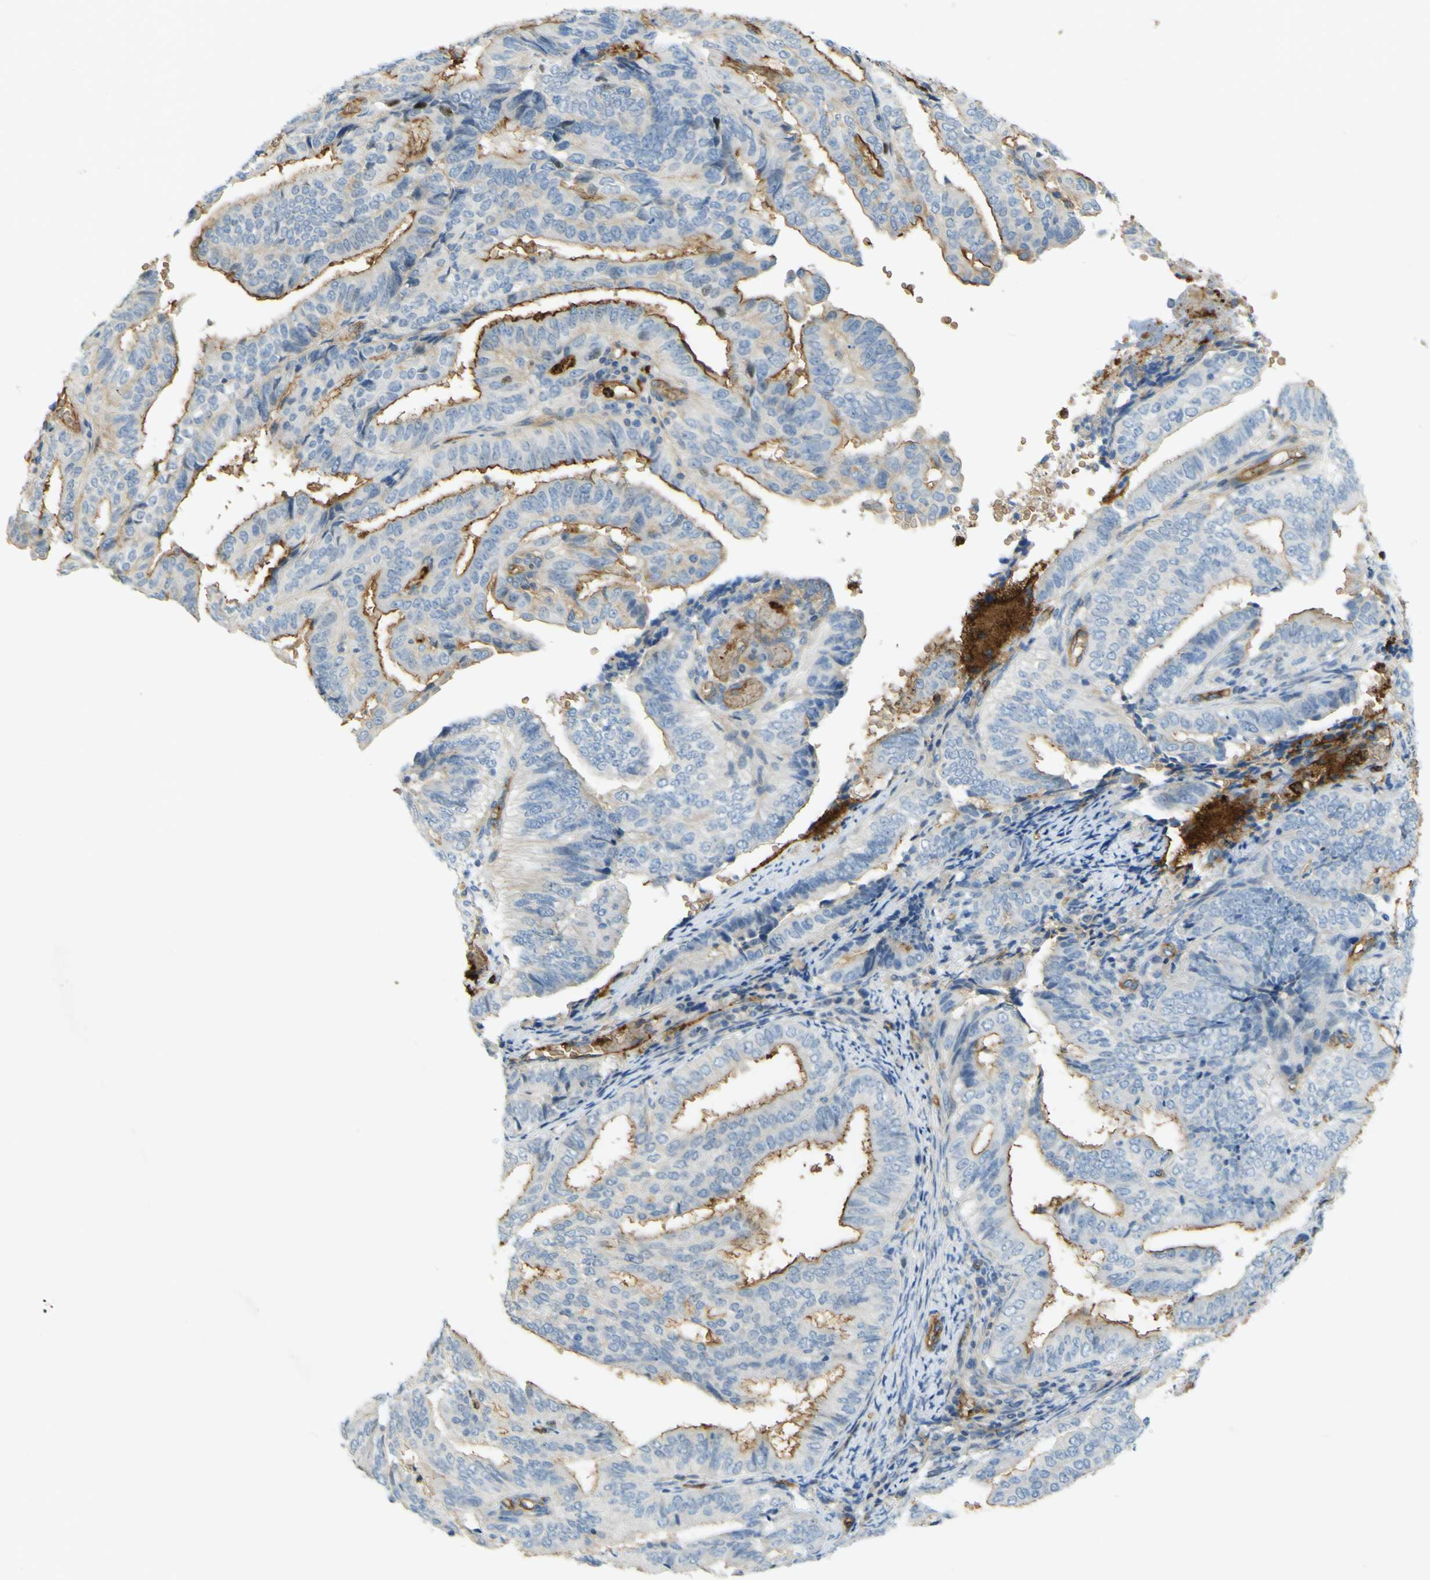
{"staining": {"intensity": "moderate", "quantity": ">75%", "location": "cytoplasmic/membranous"}, "tissue": "endometrial cancer", "cell_type": "Tumor cells", "image_type": "cancer", "snomed": [{"axis": "morphology", "description": "Adenocarcinoma, NOS"}, {"axis": "topography", "description": "Endometrium"}], "caption": "Endometrial cancer (adenocarcinoma) stained with a protein marker reveals moderate staining in tumor cells.", "gene": "PLXDC1", "patient": {"sex": "female", "age": 58}}